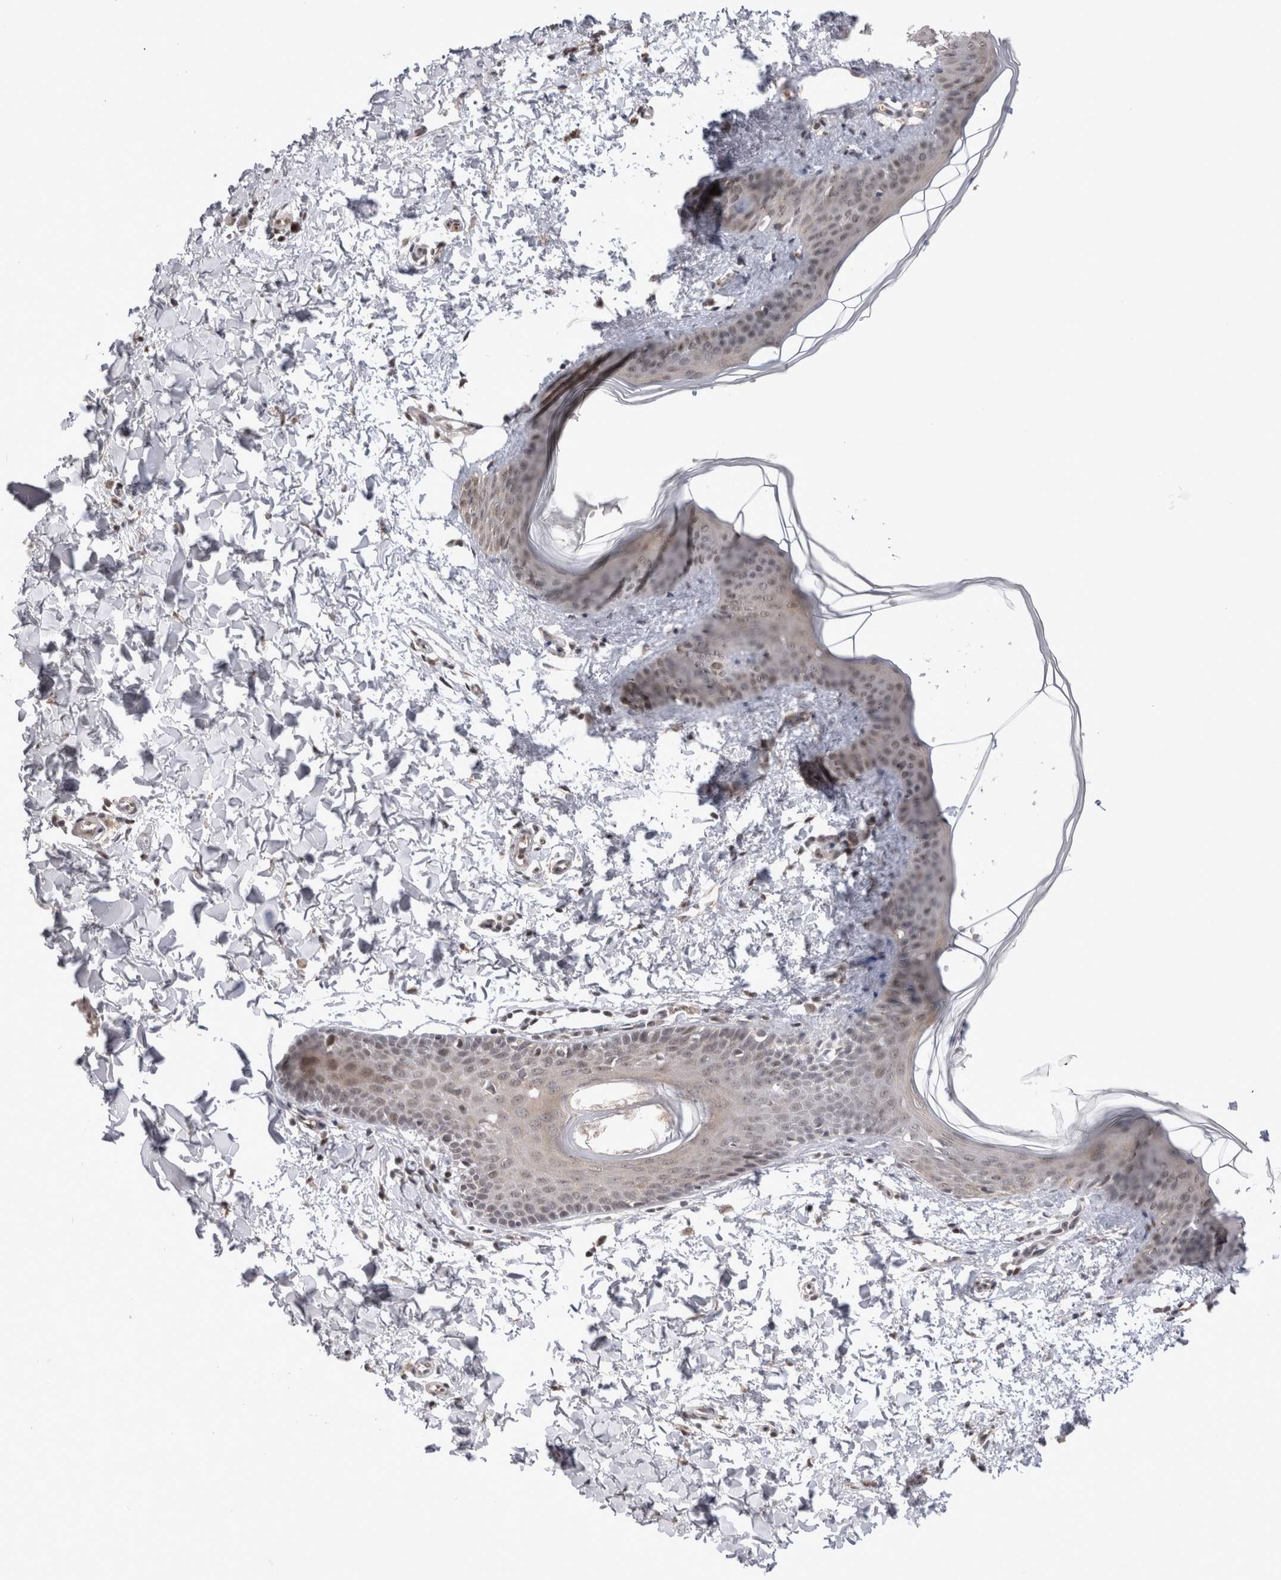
{"staining": {"intensity": "weak", "quantity": ">75%", "location": "cytoplasmic/membranous,nuclear"}, "tissue": "skin", "cell_type": "Fibroblasts", "image_type": "normal", "snomed": [{"axis": "morphology", "description": "Normal tissue, NOS"}, {"axis": "topography", "description": "Skin"}], "caption": "The photomicrograph shows staining of benign skin, revealing weak cytoplasmic/membranous,nuclear protein staining (brown color) within fibroblasts. (brown staining indicates protein expression, while blue staining denotes nuclei).", "gene": "TMEM65", "patient": {"sex": "female", "age": 17}}